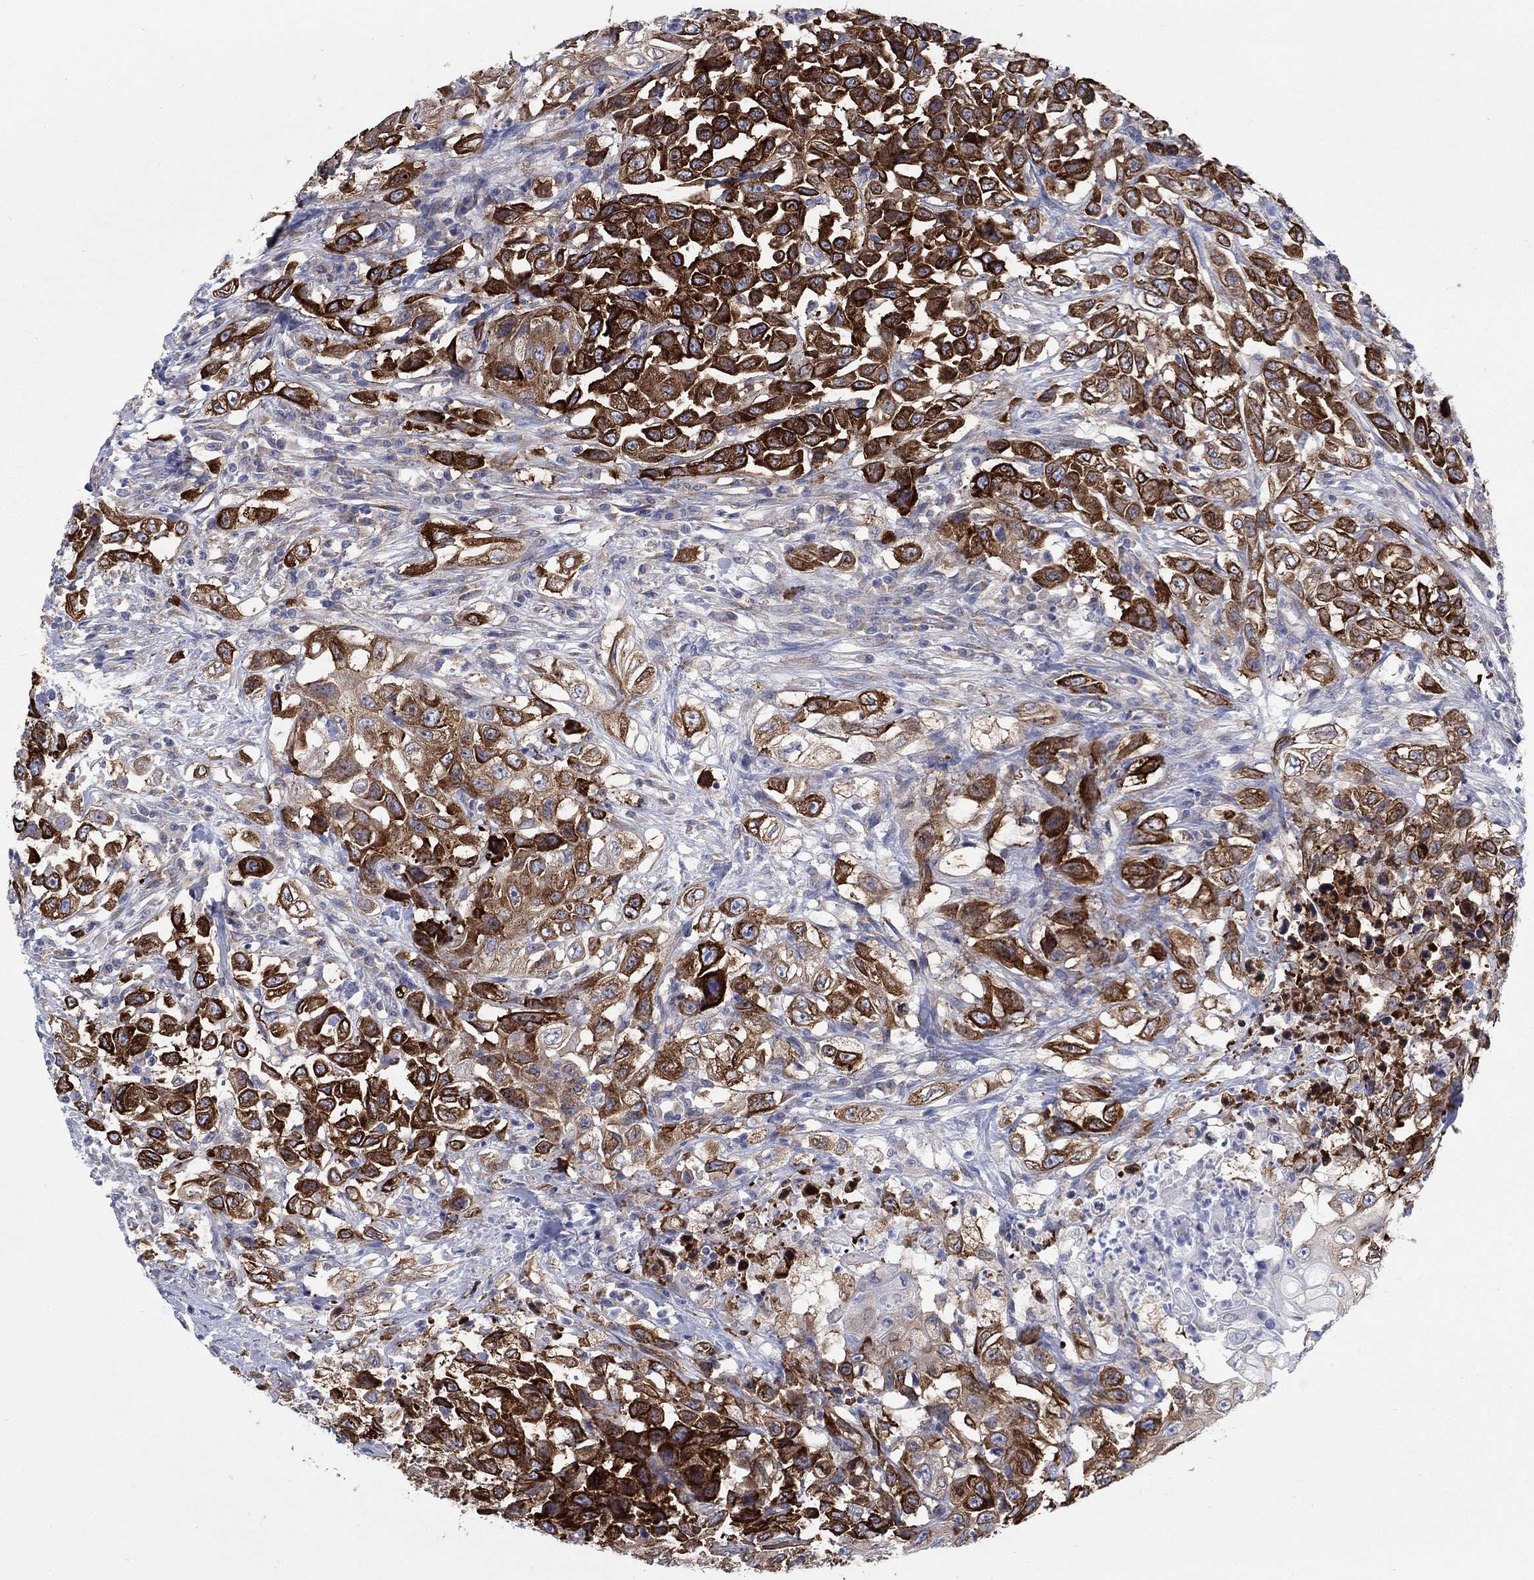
{"staining": {"intensity": "strong", "quantity": ">75%", "location": "cytoplasmic/membranous"}, "tissue": "urothelial cancer", "cell_type": "Tumor cells", "image_type": "cancer", "snomed": [{"axis": "morphology", "description": "Urothelial carcinoma, High grade"}, {"axis": "topography", "description": "Urinary bladder"}], "caption": "Human urothelial cancer stained for a protein (brown) reveals strong cytoplasmic/membranous positive staining in approximately >75% of tumor cells.", "gene": "TMEM59", "patient": {"sex": "female", "age": 56}}